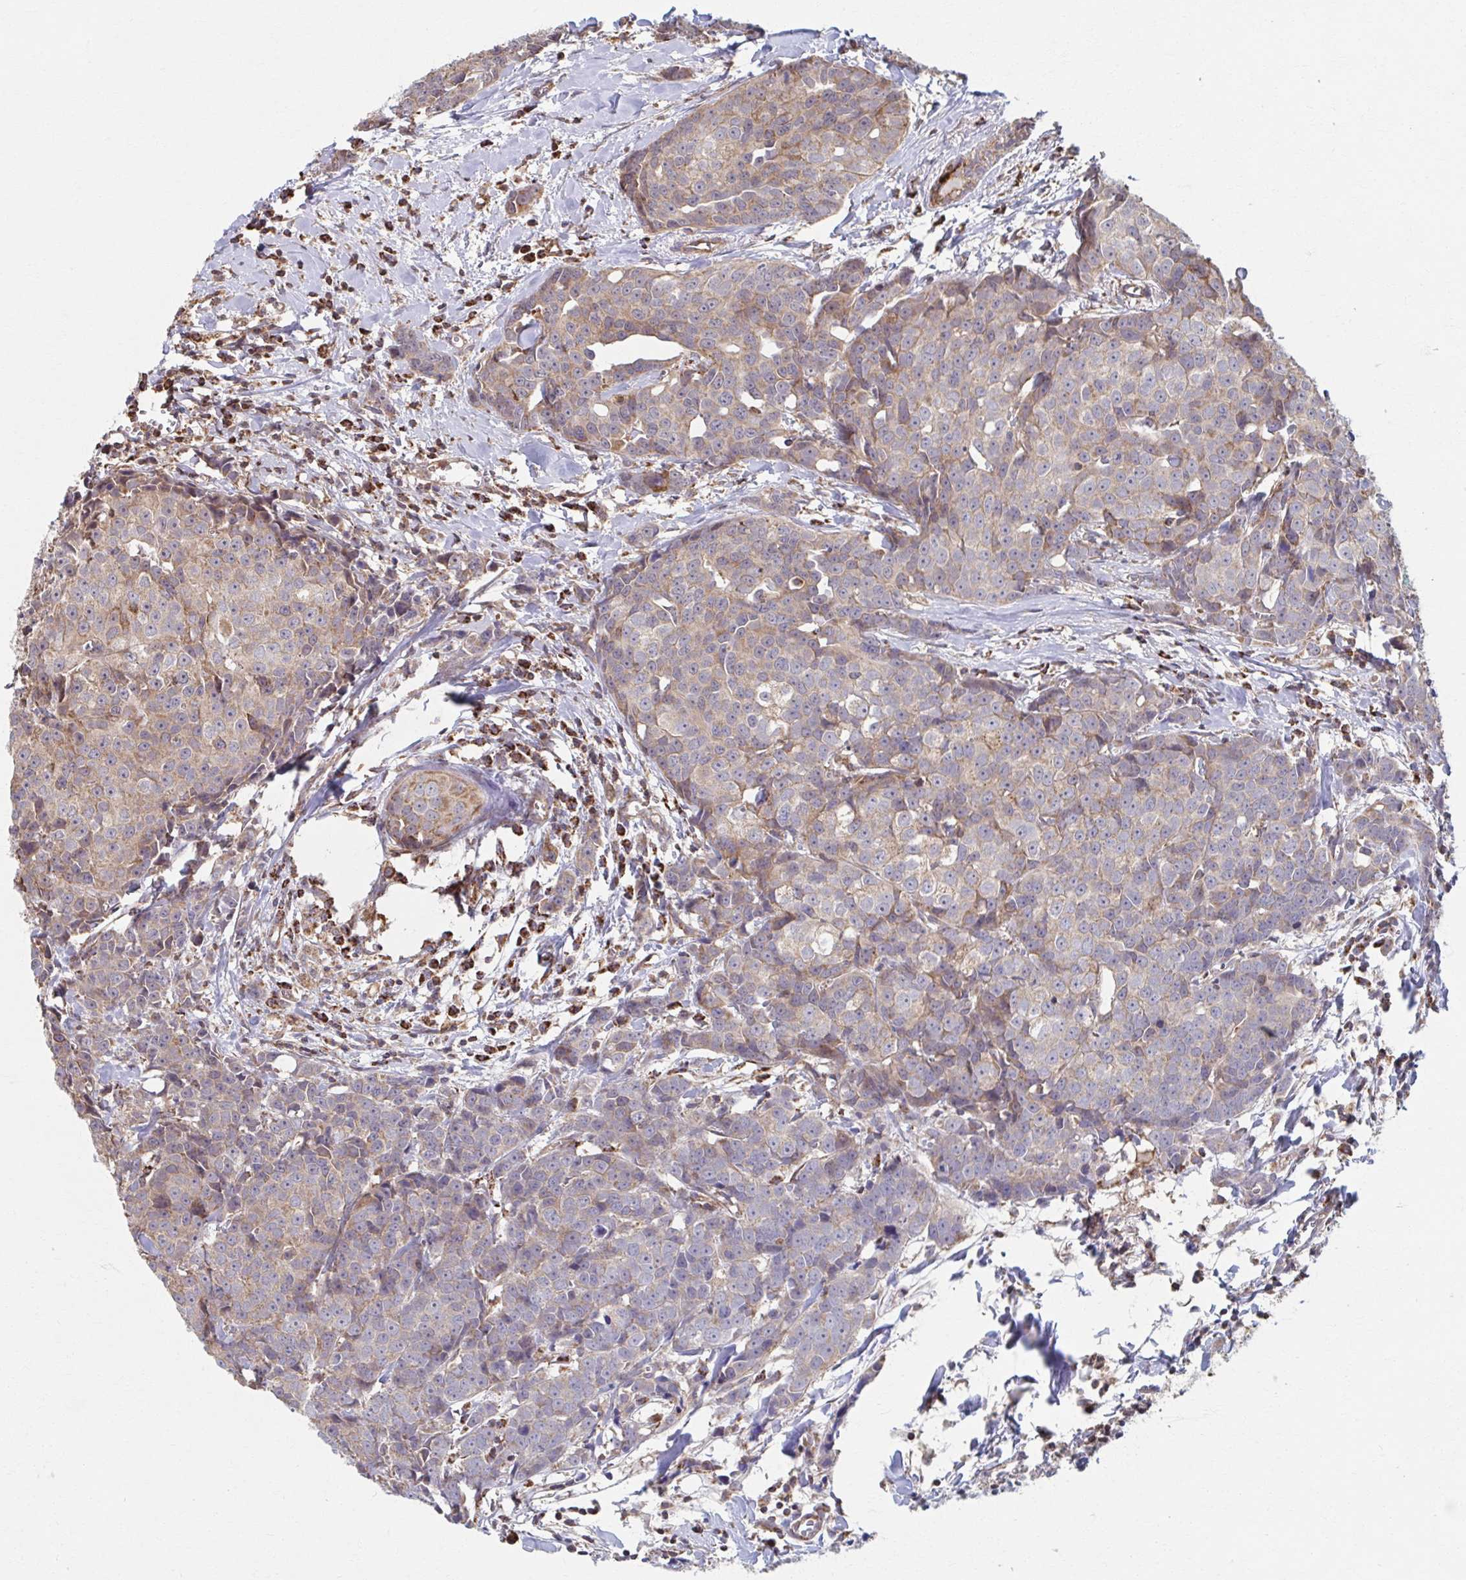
{"staining": {"intensity": "weak", "quantity": ">75%", "location": "cytoplasmic/membranous"}, "tissue": "breast cancer", "cell_type": "Tumor cells", "image_type": "cancer", "snomed": [{"axis": "morphology", "description": "Duct carcinoma"}, {"axis": "topography", "description": "Breast"}], "caption": "This is a micrograph of immunohistochemistry staining of breast cancer, which shows weak staining in the cytoplasmic/membranous of tumor cells.", "gene": "KLHL34", "patient": {"sex": "female", "age": 80}}